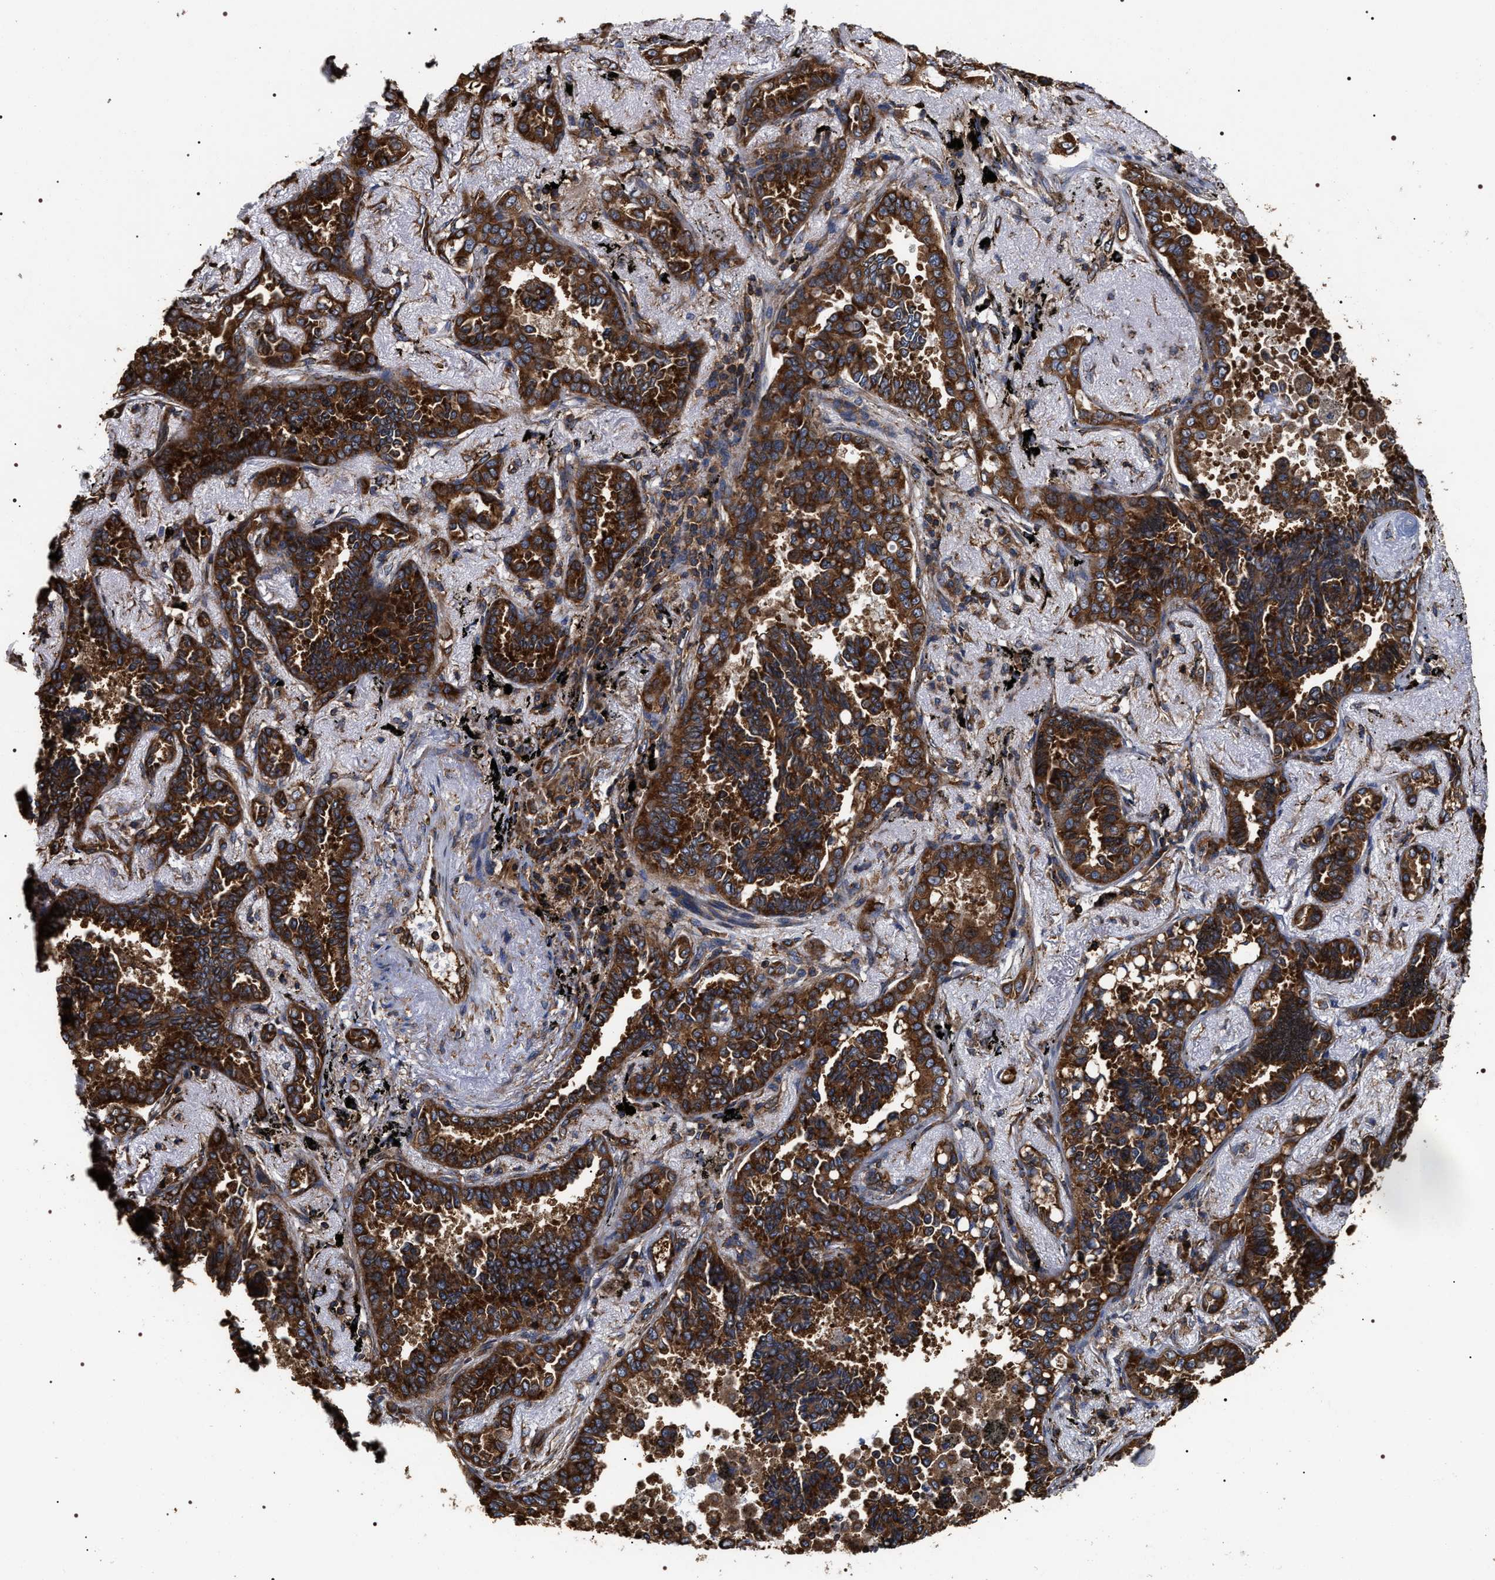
{"staining": {"intensity": "strong", "quantity": ">75%", "location": "cytoplasmic/membranous"}, "tissue": "lung cancer", "cell_type": "Tumor cells", "image_type": "cancer", "snomed": [{"axis": "morphology", "description": "Adenocarcinoma, NOS"}, {"axis": "topography", "description": "Lung"}], "caption": "Brown immunohistochemical staining in human adenocarcinoma (lung) exhibits strong cytoplasmic/membranous staining in about >75% of tumor cells.", "gene": "SERBP1", "patient": {"sex": "male", "age": 59}}